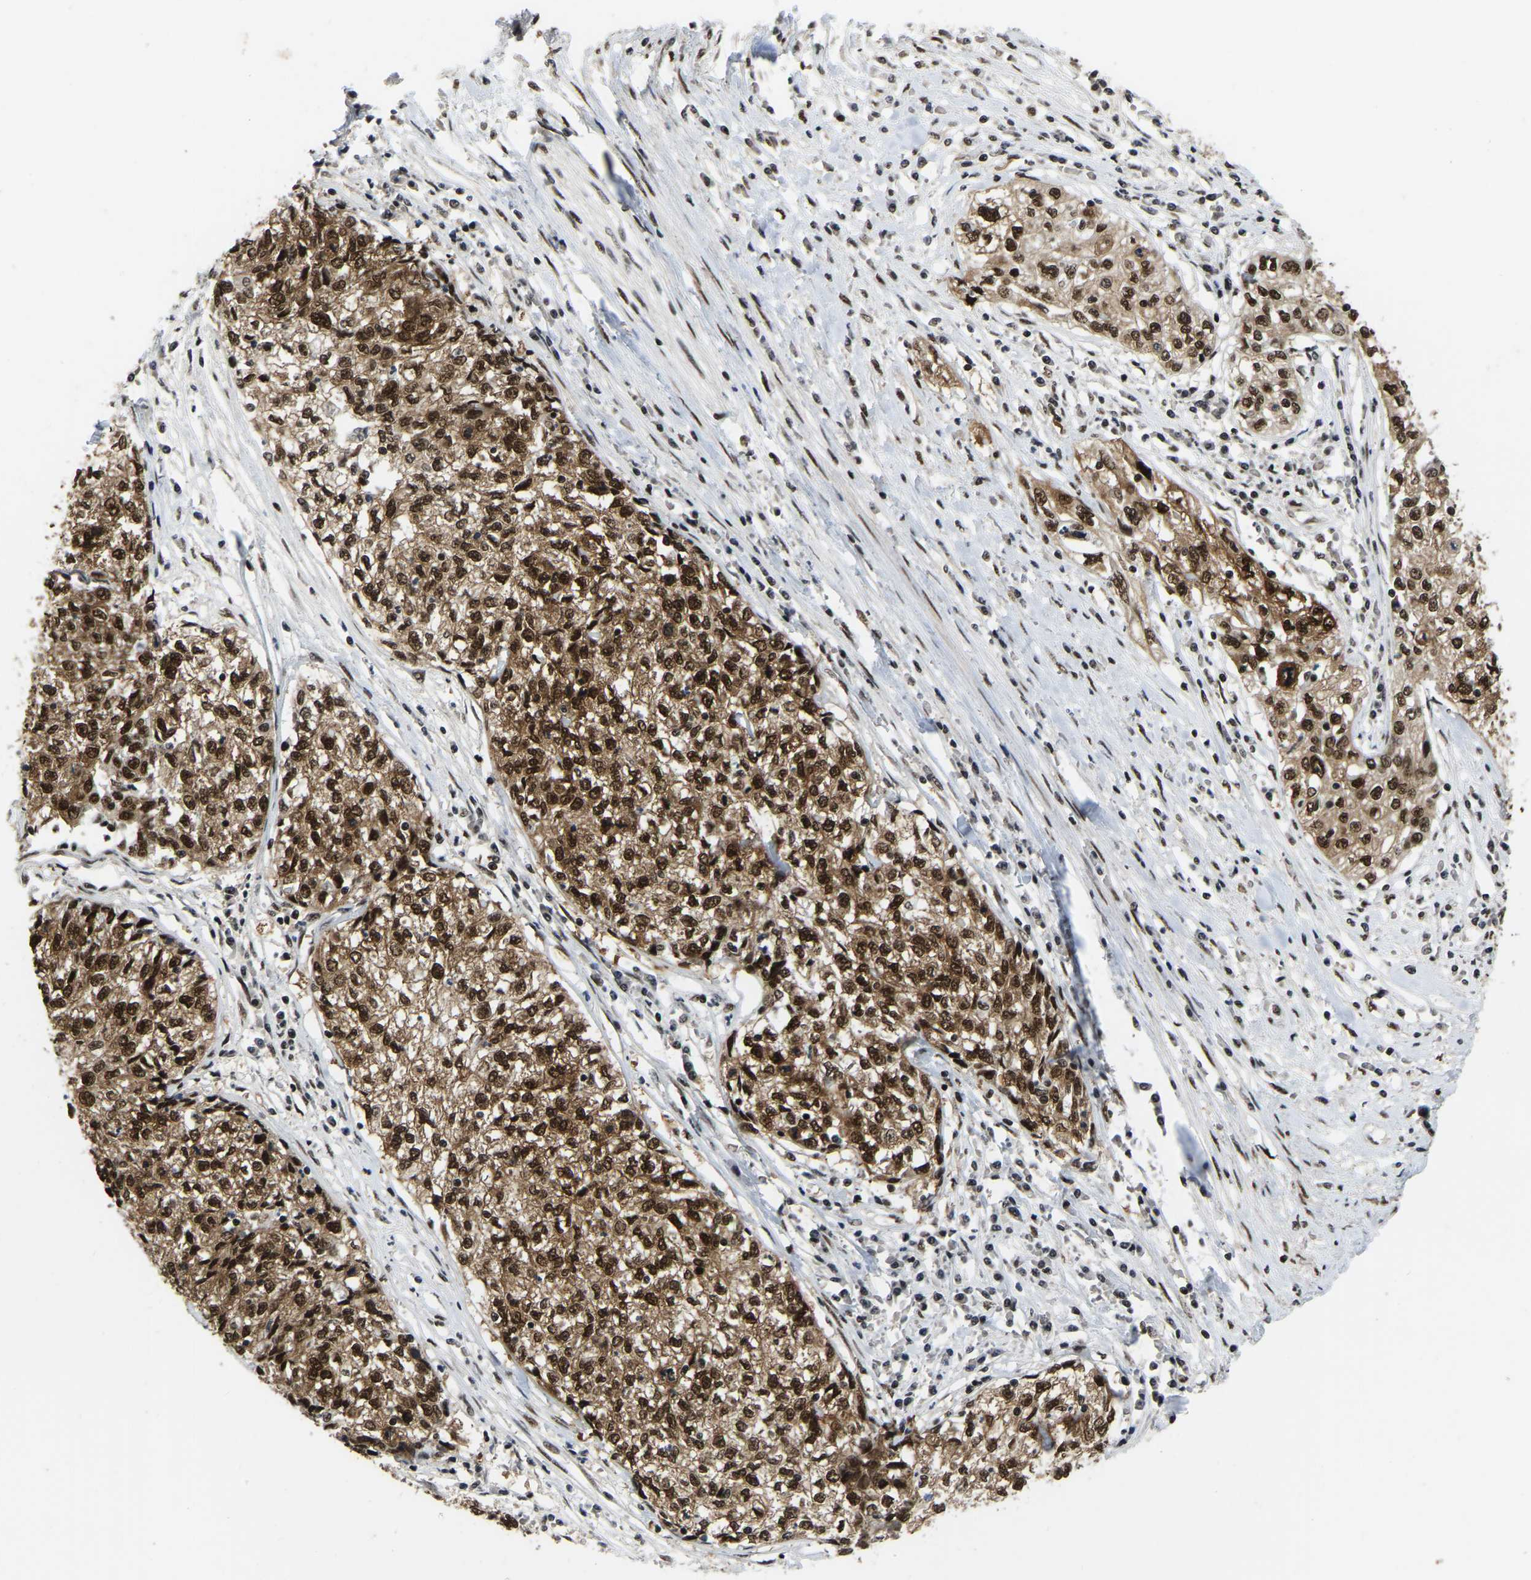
{"staining": {"intensity": "strong", "quantity": ">75%", "location": "nuclear"}, "tissue": "cervical cancer", "cell_type": "Tumor cells", "image_type": "cancer", "snomed": [{"axis": "morphology", "description": "Squamous cell carcinoma, NOS"}, {"axis": "topography", "description": "Cervix"}], "caption": "IHC of human cervical cancer shows high levels of strong nuclear expression in approximately >75% of tumor cells.", "gene": "TBL1XR1", "patient": {"sex": "female", "age": 57}}